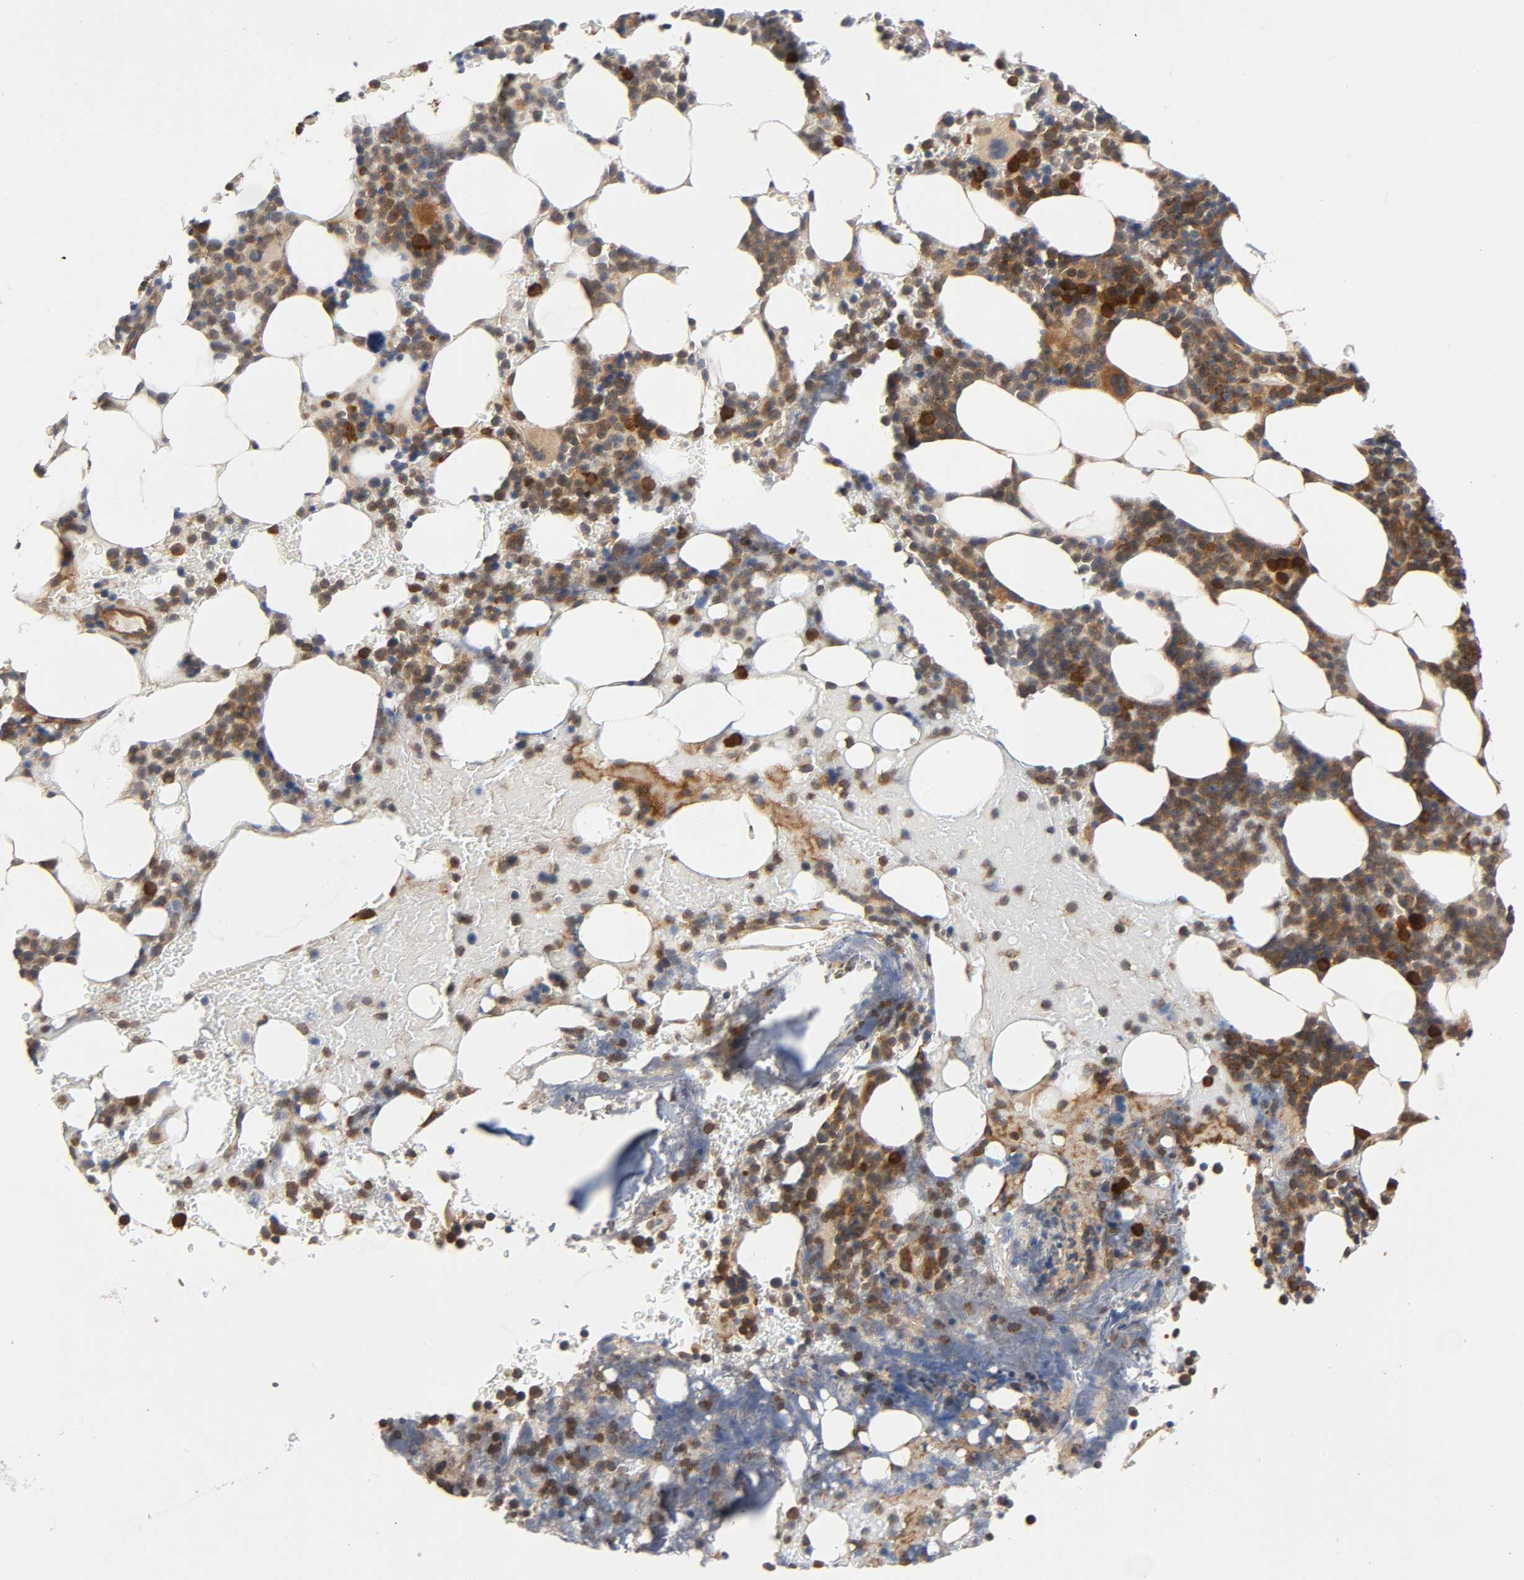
{"staining": {"intensity": "strong", "quantity": "25%-75%", "location": "cytoplasmic/membranous"}, "tissue": "bone marrow", "cell_type": "Hematopoietic cells", "image_type": "normal", "snomed": [{"axis": "morphology", "description": "Normal tissue, NOS"}, {"axis": "topography", "description": "Bone marrow"}], "caption": "Unremarkable bone marrow demonstrates strong cytoplasmic/membranous expression in approximately 25%-75% of hematopoietic cells (Stains: DAB (3,3'-diaminobenzidine) in brown, nuclei in blue, Microscopy: brightfield microscopy at high magnification)..", "gene": "PRKAB1", "patient": {"sex": "female", "age": 73}}